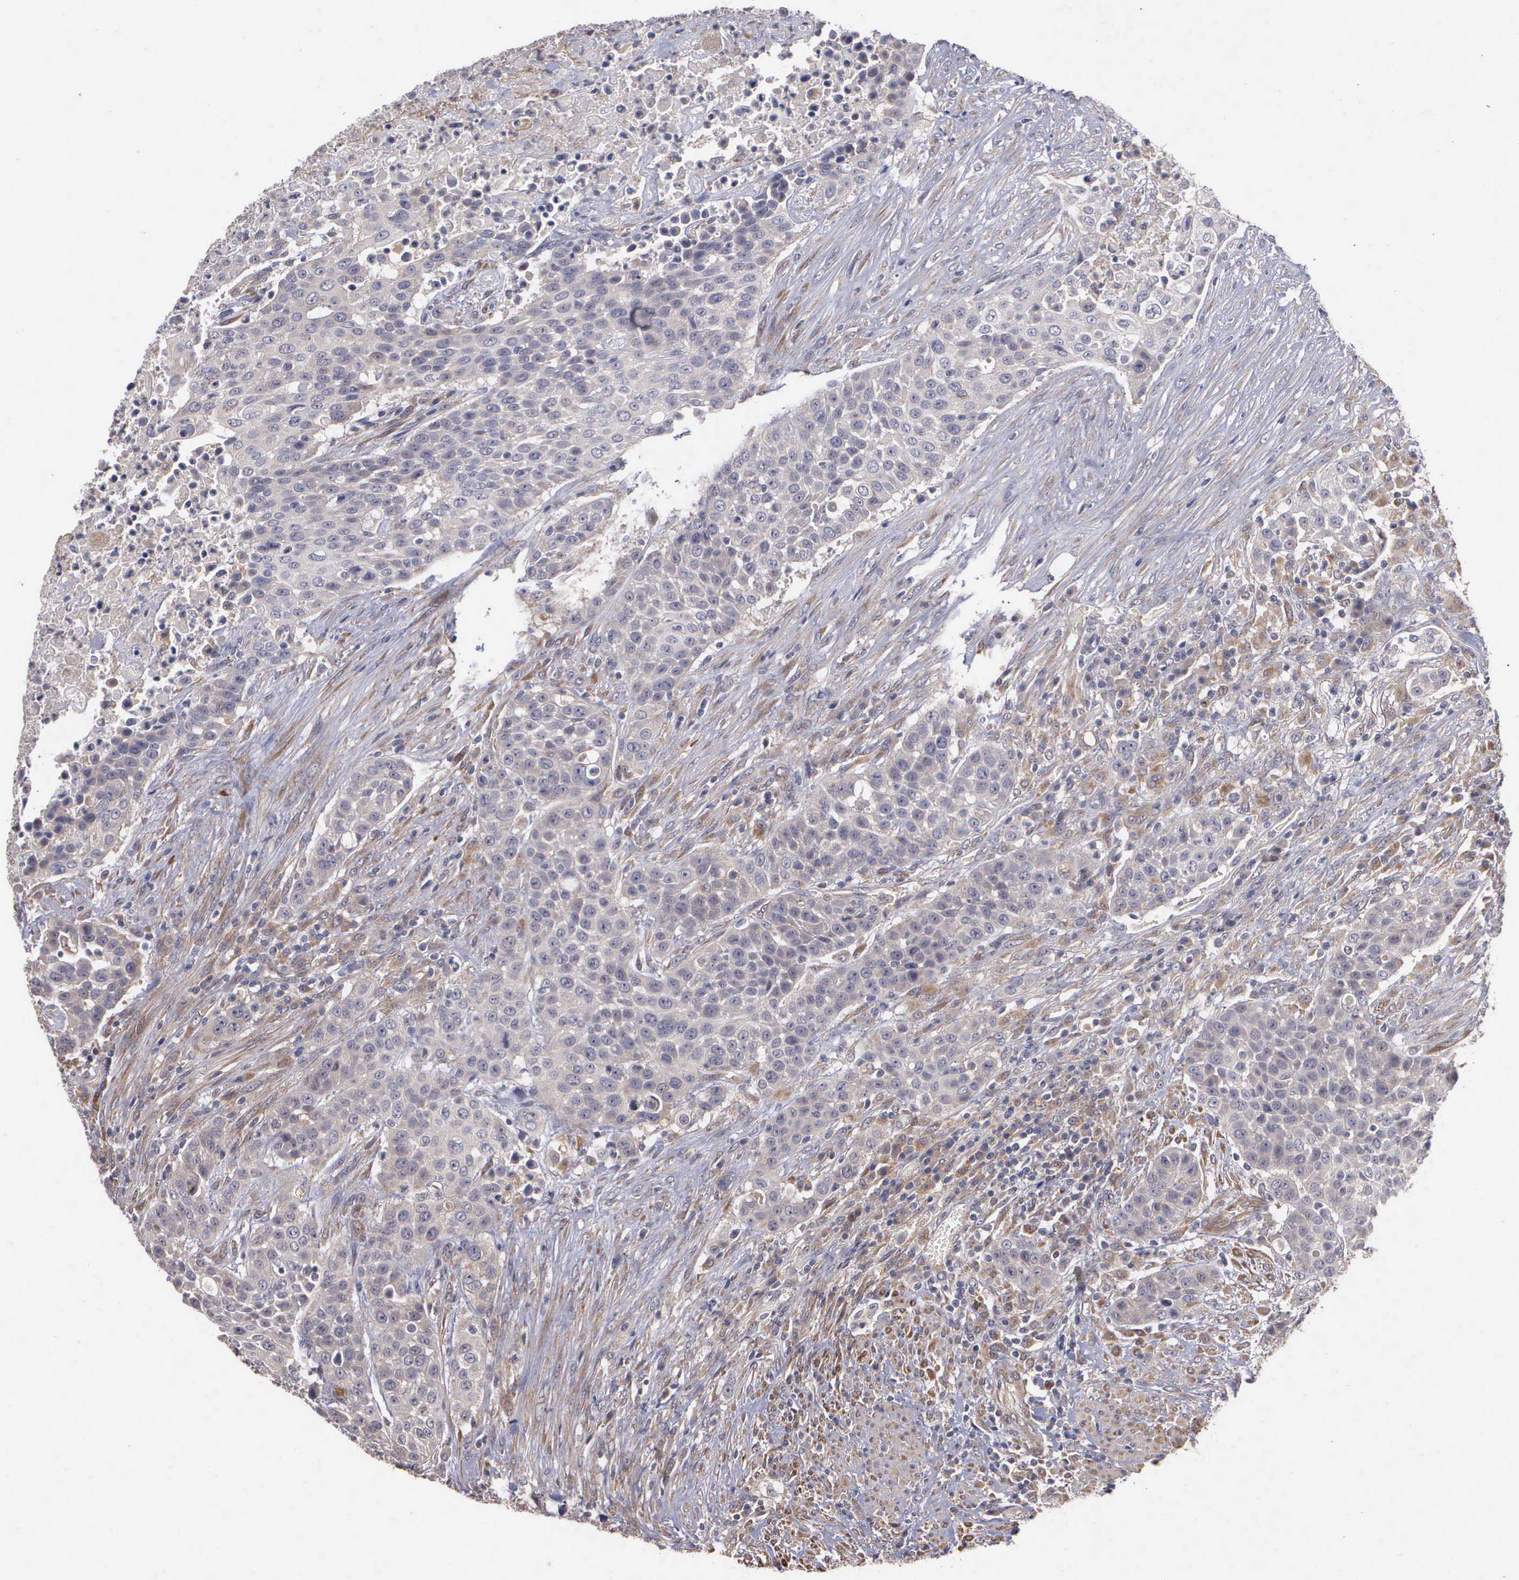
{"staining": {"intensity": "negative", "quantity": "none", "location": "none"}, "tissue": "urothelial cancer", "cell_type": "Tumor cells", "image_type": "cancer", "snomed": [{"axis": "morphology", "description": "Urothelial carcinoma, High grade"}, {"axis": "topography", "description": "Urinary bladder"}], "caption": "Histopathology image shows no significant protein positivity in tumor cells of urothelial cancer.", "gene": "RTL10", "patient": {"sex": "male", "age": 74}}